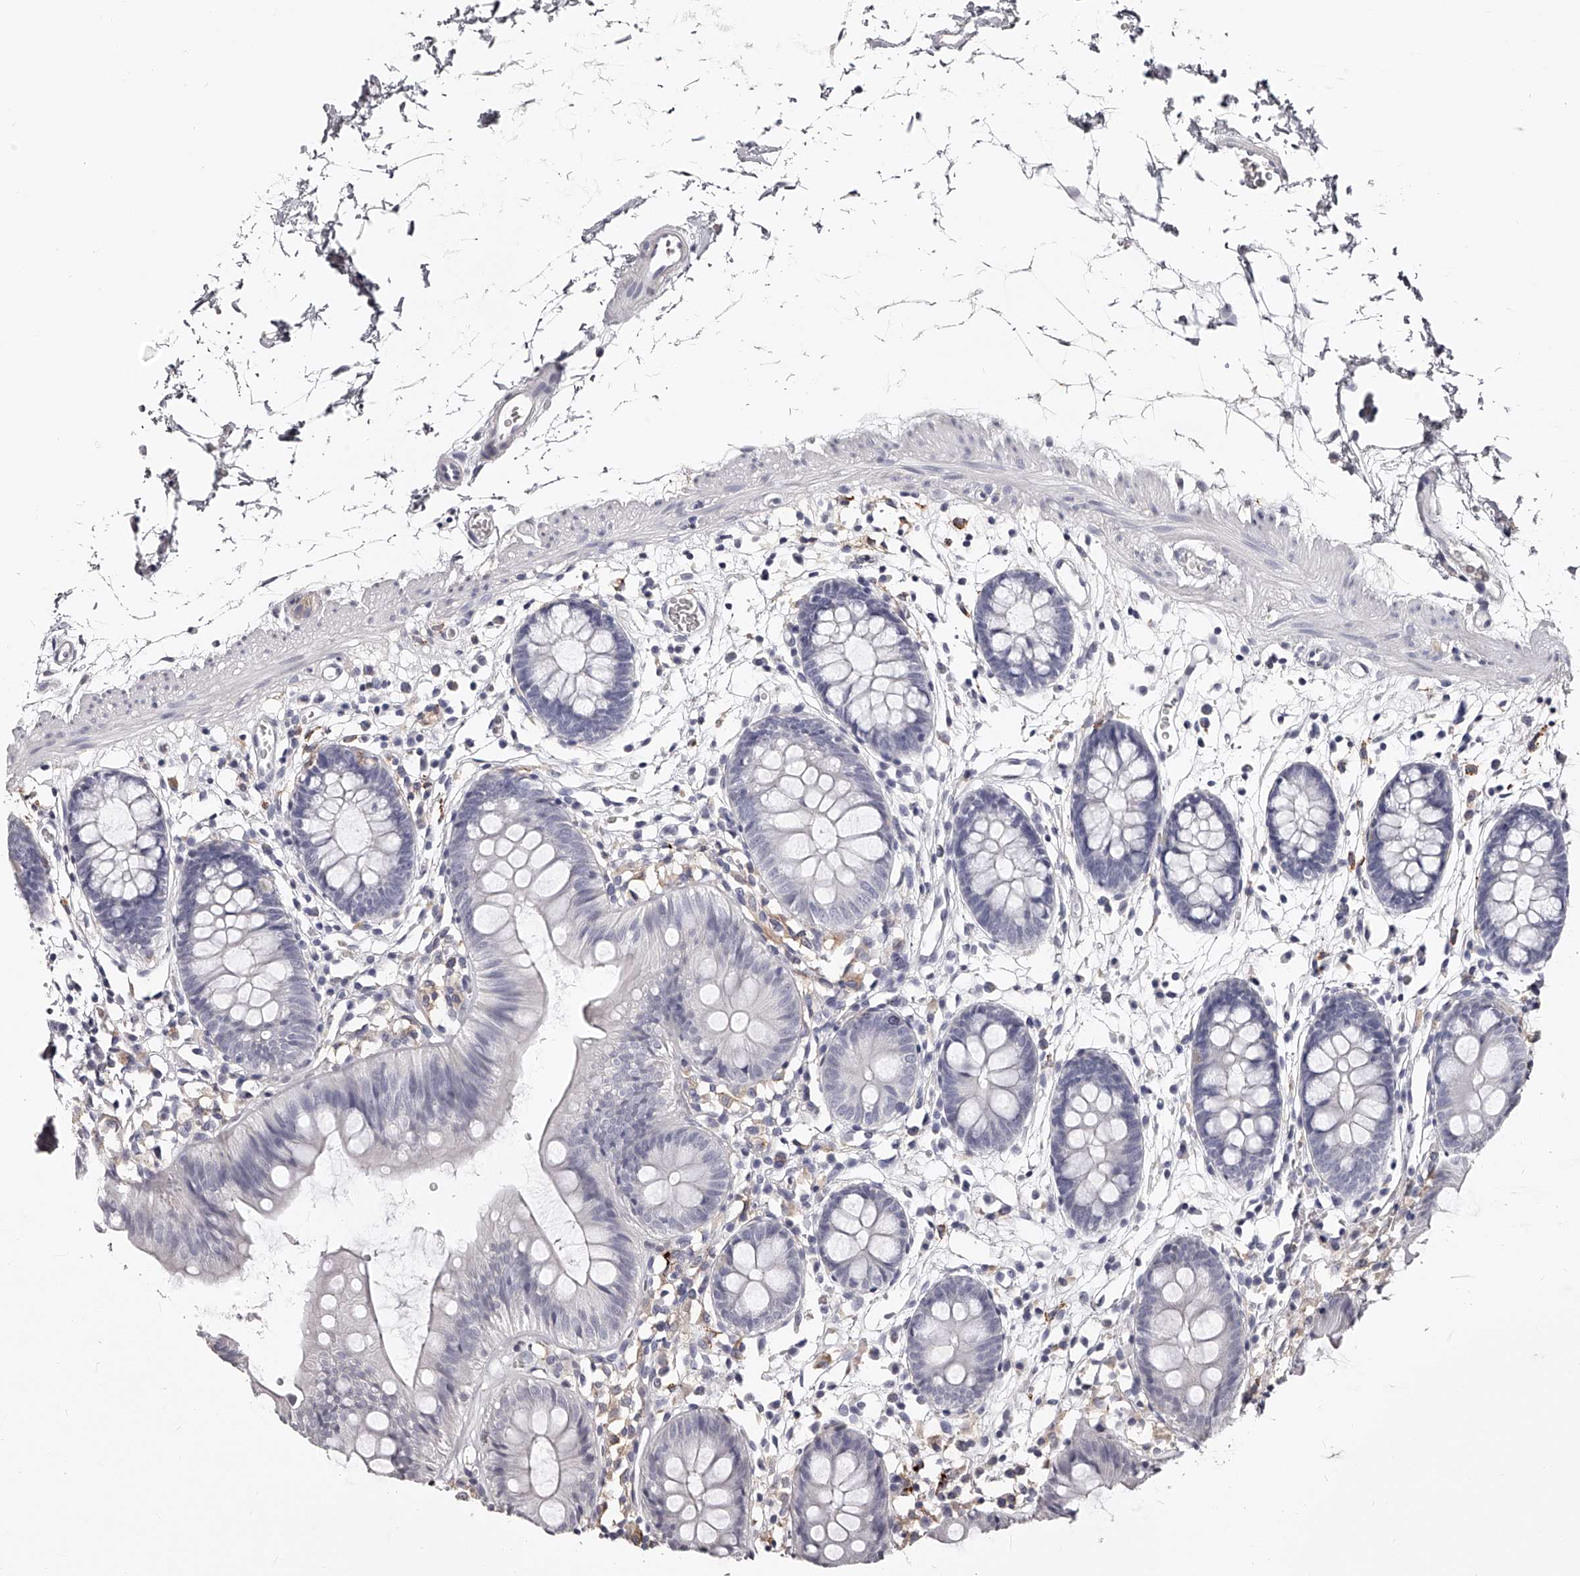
{"staining": {"intensity": "negative", "quantity": "none", "location": "none"}, "tissue": "colon", "cell_type": "Endothelial cells", "image_type": "normal", "snomed": [{"axis": "morphology", "description": "Normal tissue, NOS"}, {"axis": "topography", "description": "Colon"}], "caption": "Human colon stained for a protein using immunohistochemistry (IHC) shows no staining in endothelial cells.", "gene": "PACSIN1", "patient": {"sex": "male", "age": 56}}